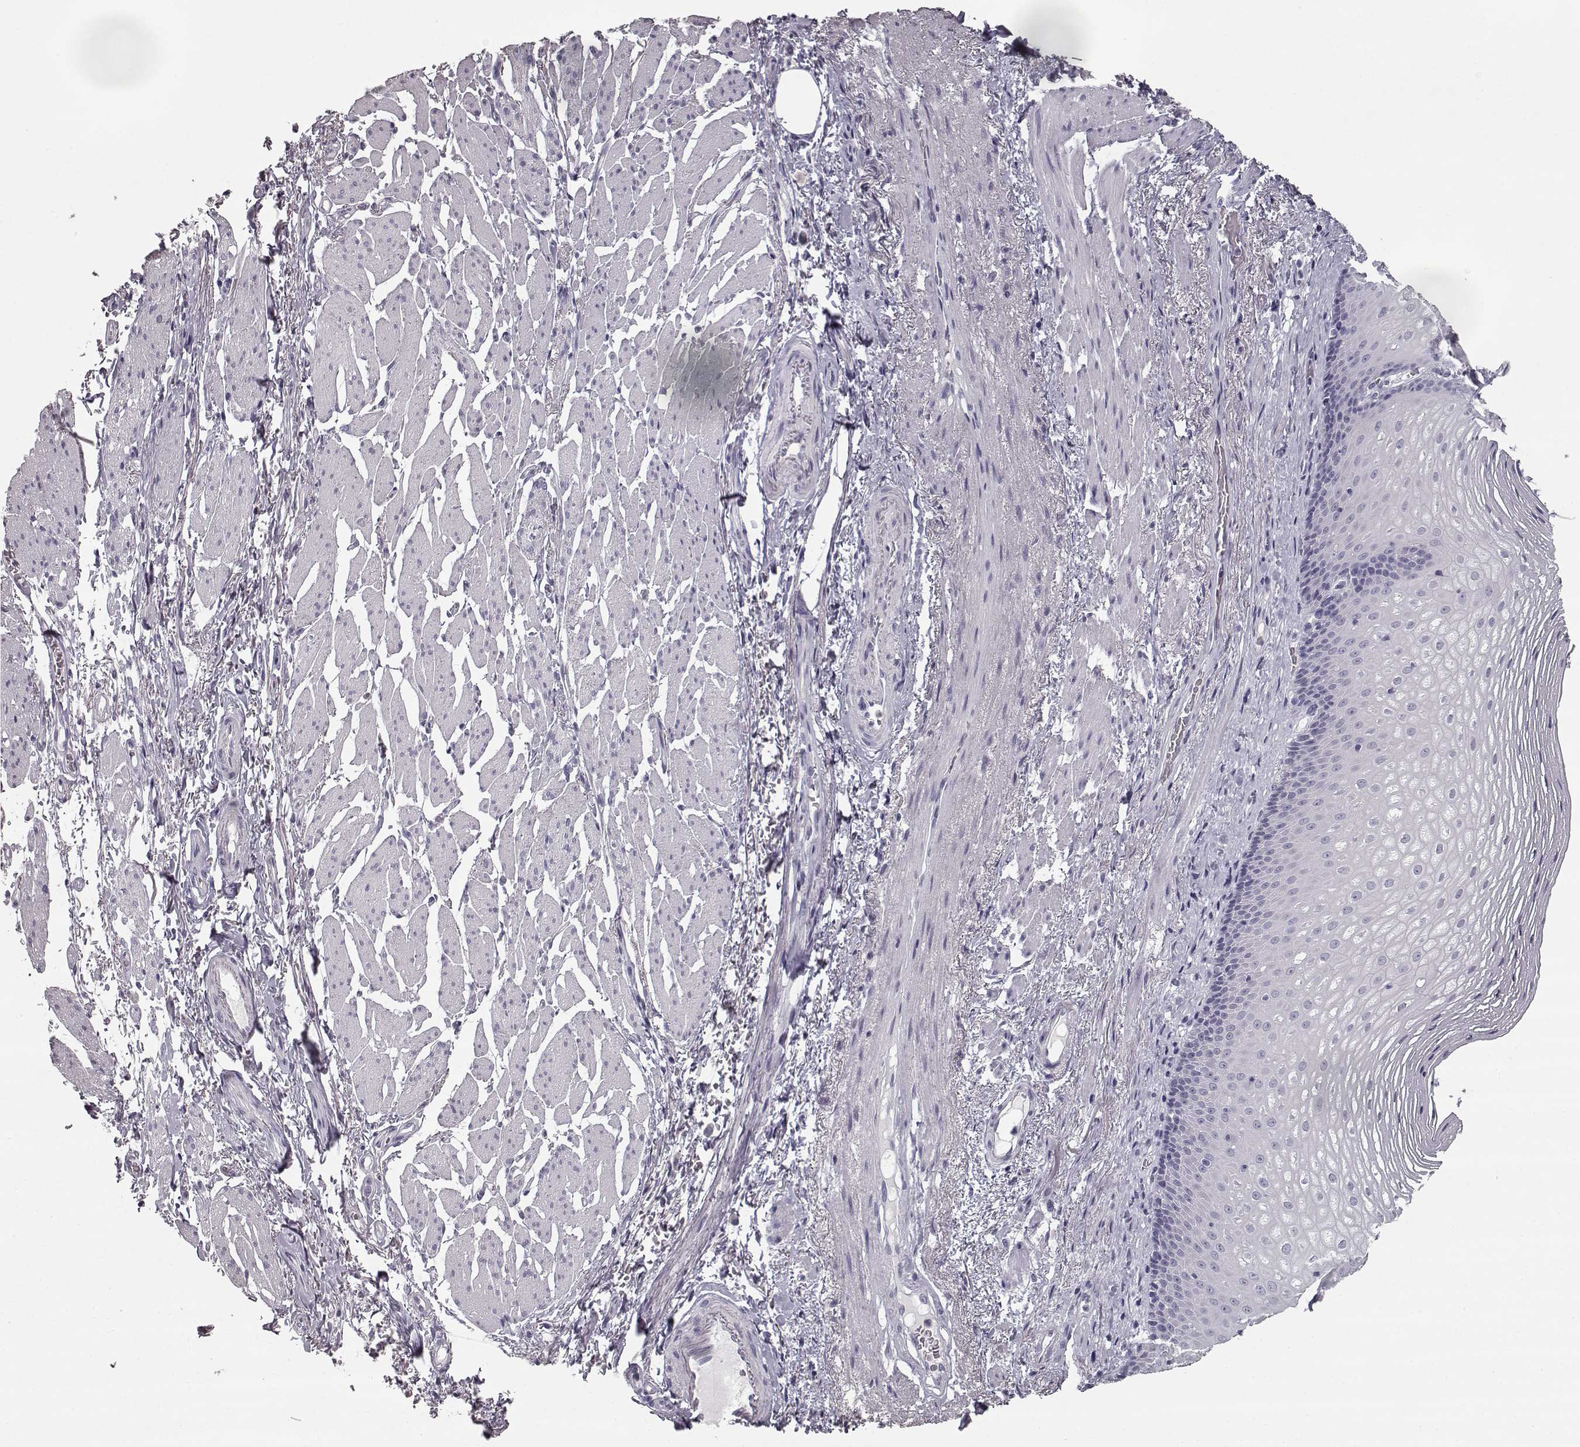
{"staining": {"intensity": "negative", "quantity": "none", "location": "none"}, "tissue": "esophagus", "cell_type": "Squamous epithelial cells", "image_type": "normal", "snomed": [{"axis": "morphology", "description": "Normal tissue, NOS"}, {"axis": "topography", "description": "Esophagus"}], "caption": "Squamous epithelial cells show no significant positivity in benign esophagus.", "gene": "SEMG2", "patient": {"sex": "male", "age": 76}}